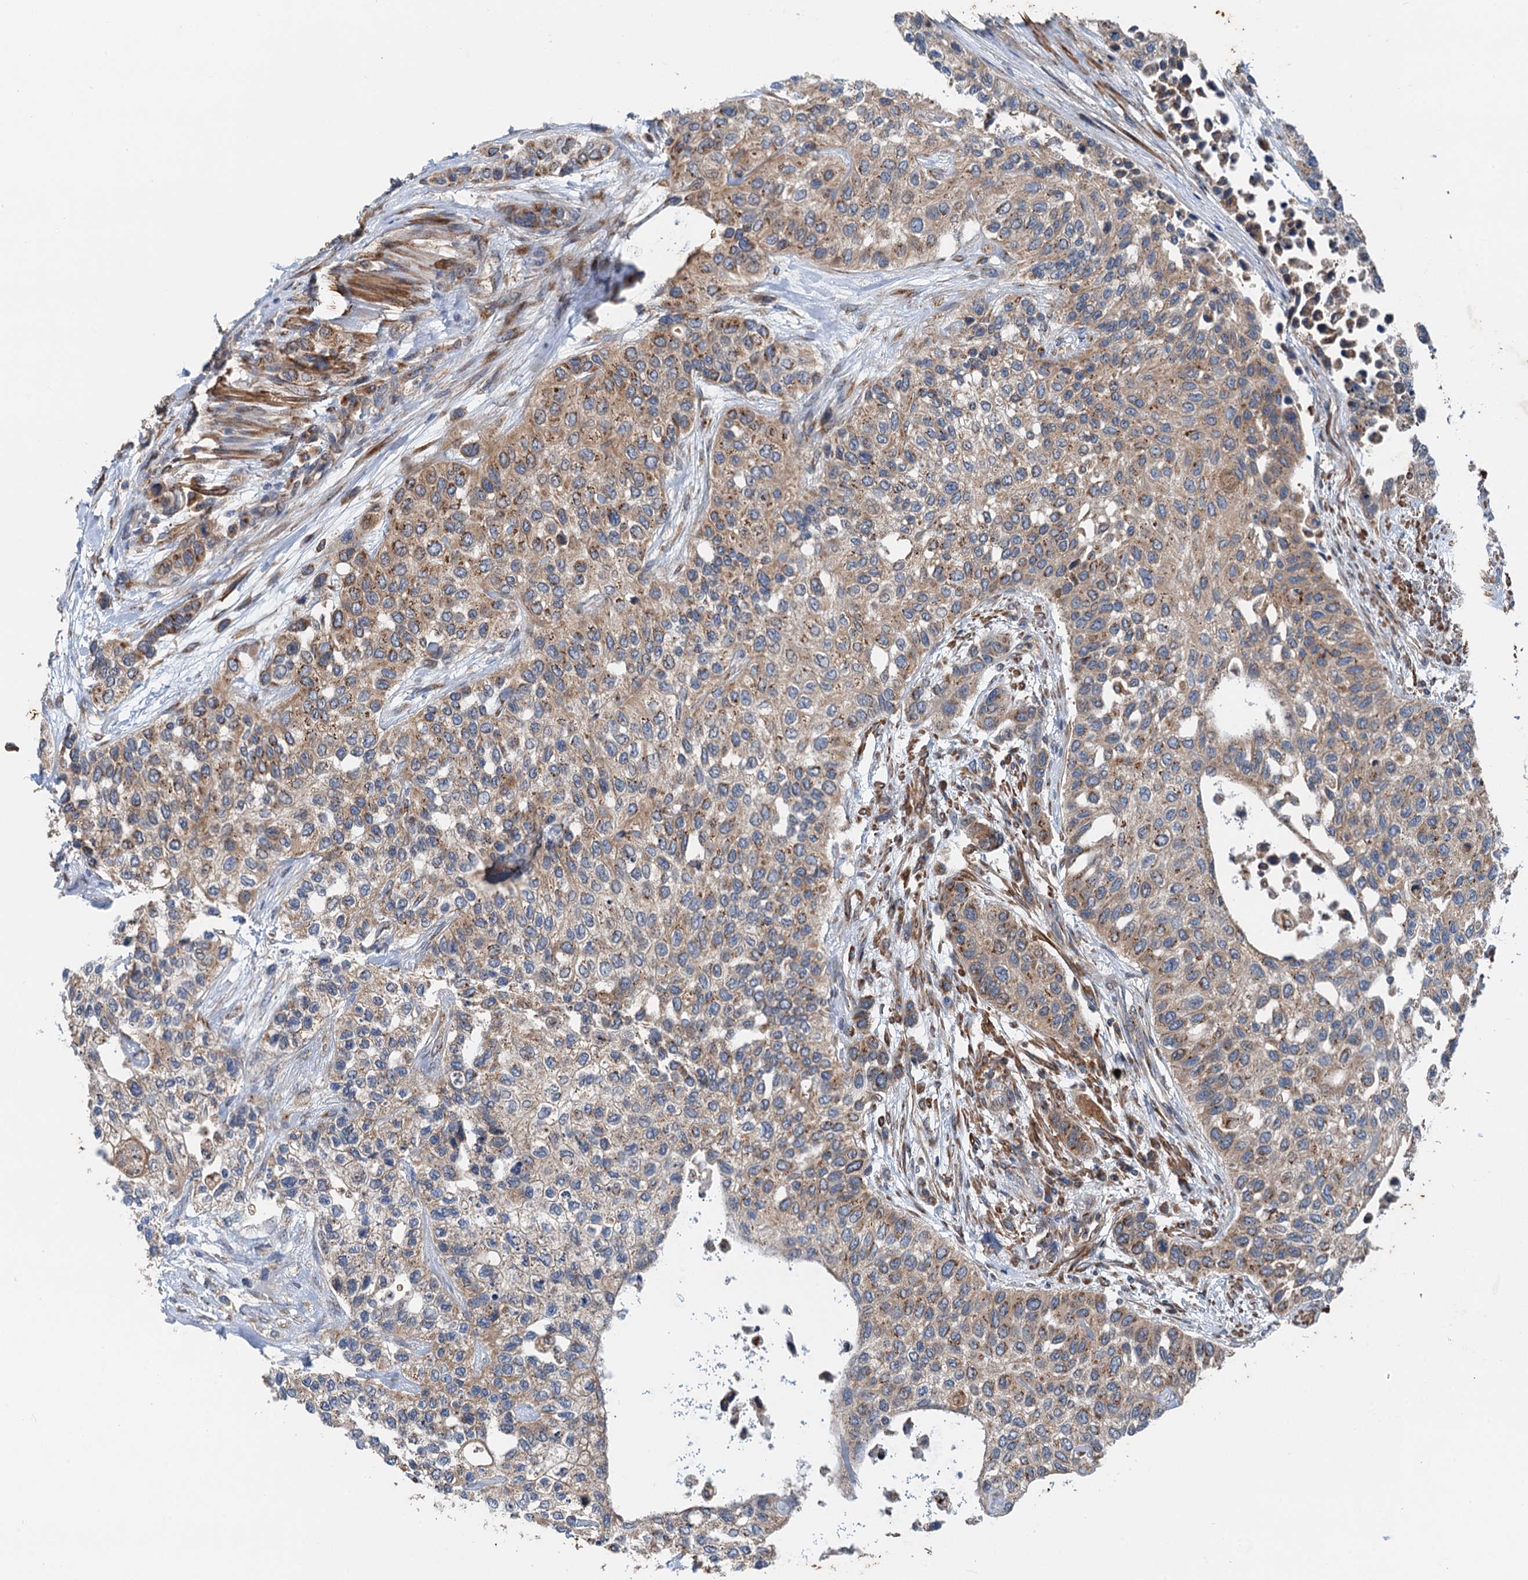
{"staining": {"intensity": "moderate", "quantity": "25%-75%", "location": "cytoplasmic/membranous"}, "tissue": "urothelial cancer", "cell_type": "Tumor cells", "image_type": "cancer", "snomed": [{"axis": "morphology", "description": "Normal tissue, NOS"}, {"axis": "morphology", "description": "Urothelial carcinoma, High grade"}, {"axis": "topography", "description": "Vascular tissue"}, {"axis": "topography", "description": "Urinary bladder"}], "caption": "Immunohistochemistry histopathology image of human high-grade urothelial carcinoma stained for a protein (brown), which reveals medium levels of moderate cytoplasmic/membranous expression in about 25%-75% of tumor cells.", "gene": "ANKRD26", "patient": {"sex": "female", "age": 56}}